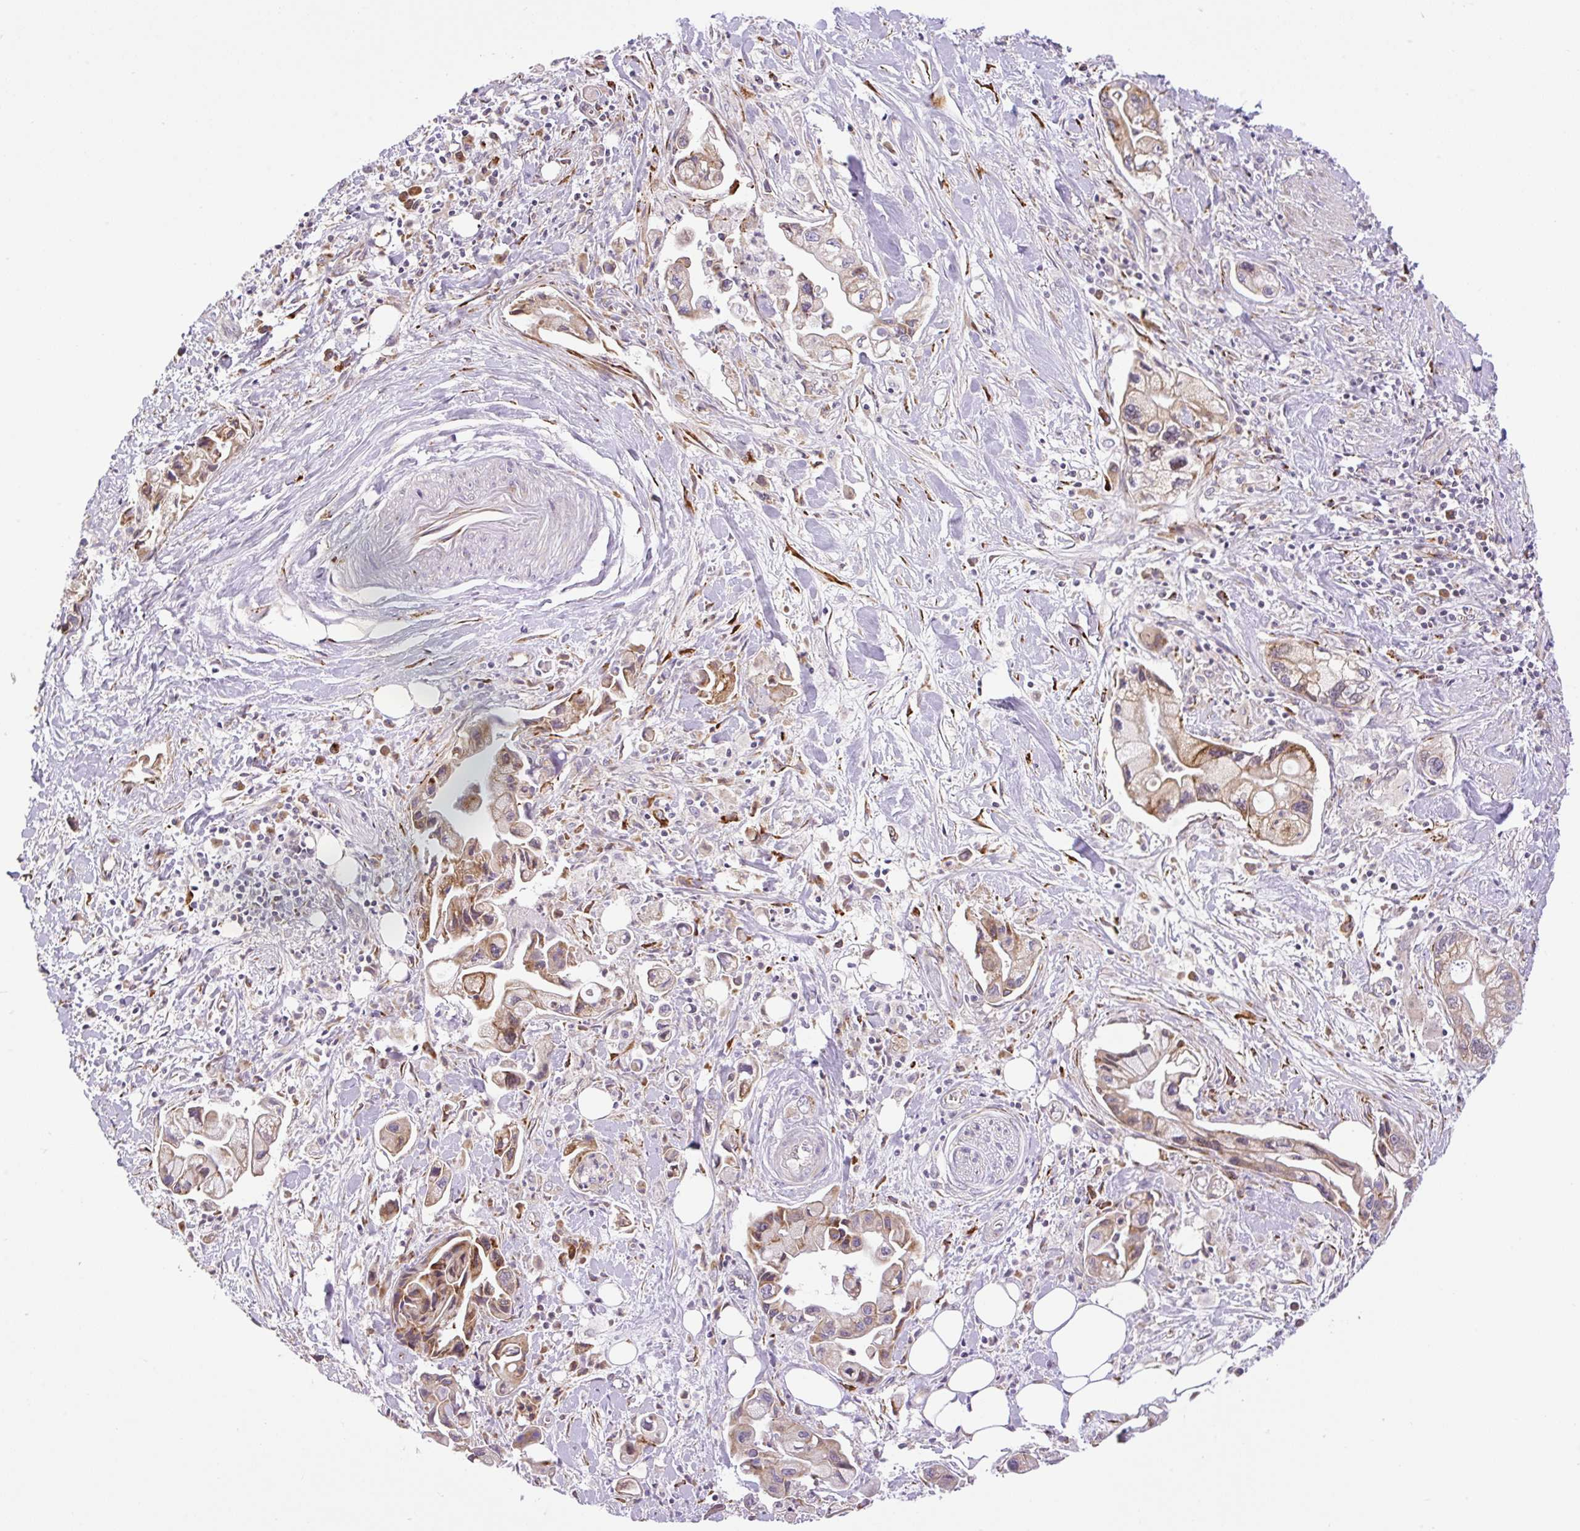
{"staining": {"intensity": "moderate", "quantity": "25%-75%", "location": "cytoplasmic/membranous"}, "tissue": "pancreatic cancer", "cell_type": "Tumor cells", "image_type": "cancer", "snomed": [{"axis": "morphology", "description": "Adenocarcinoma, NOS"}, {"axis": "topography", "description": "Pancreas"}], "caption": "The histopathology image exhibits a brown stain indicating the presence of a protein in the cytoplasmic/membranous of tumor cells in pancreatic cancer (adenocarcinoma). The staining was performed using DAB (3,3'-diaminobenzidine), with brown indicating positive protein expression. Nuclei are stained blue with hematoxylin.", "gene": "RAB30", "patient": {"sex": "male", "age": 61}}